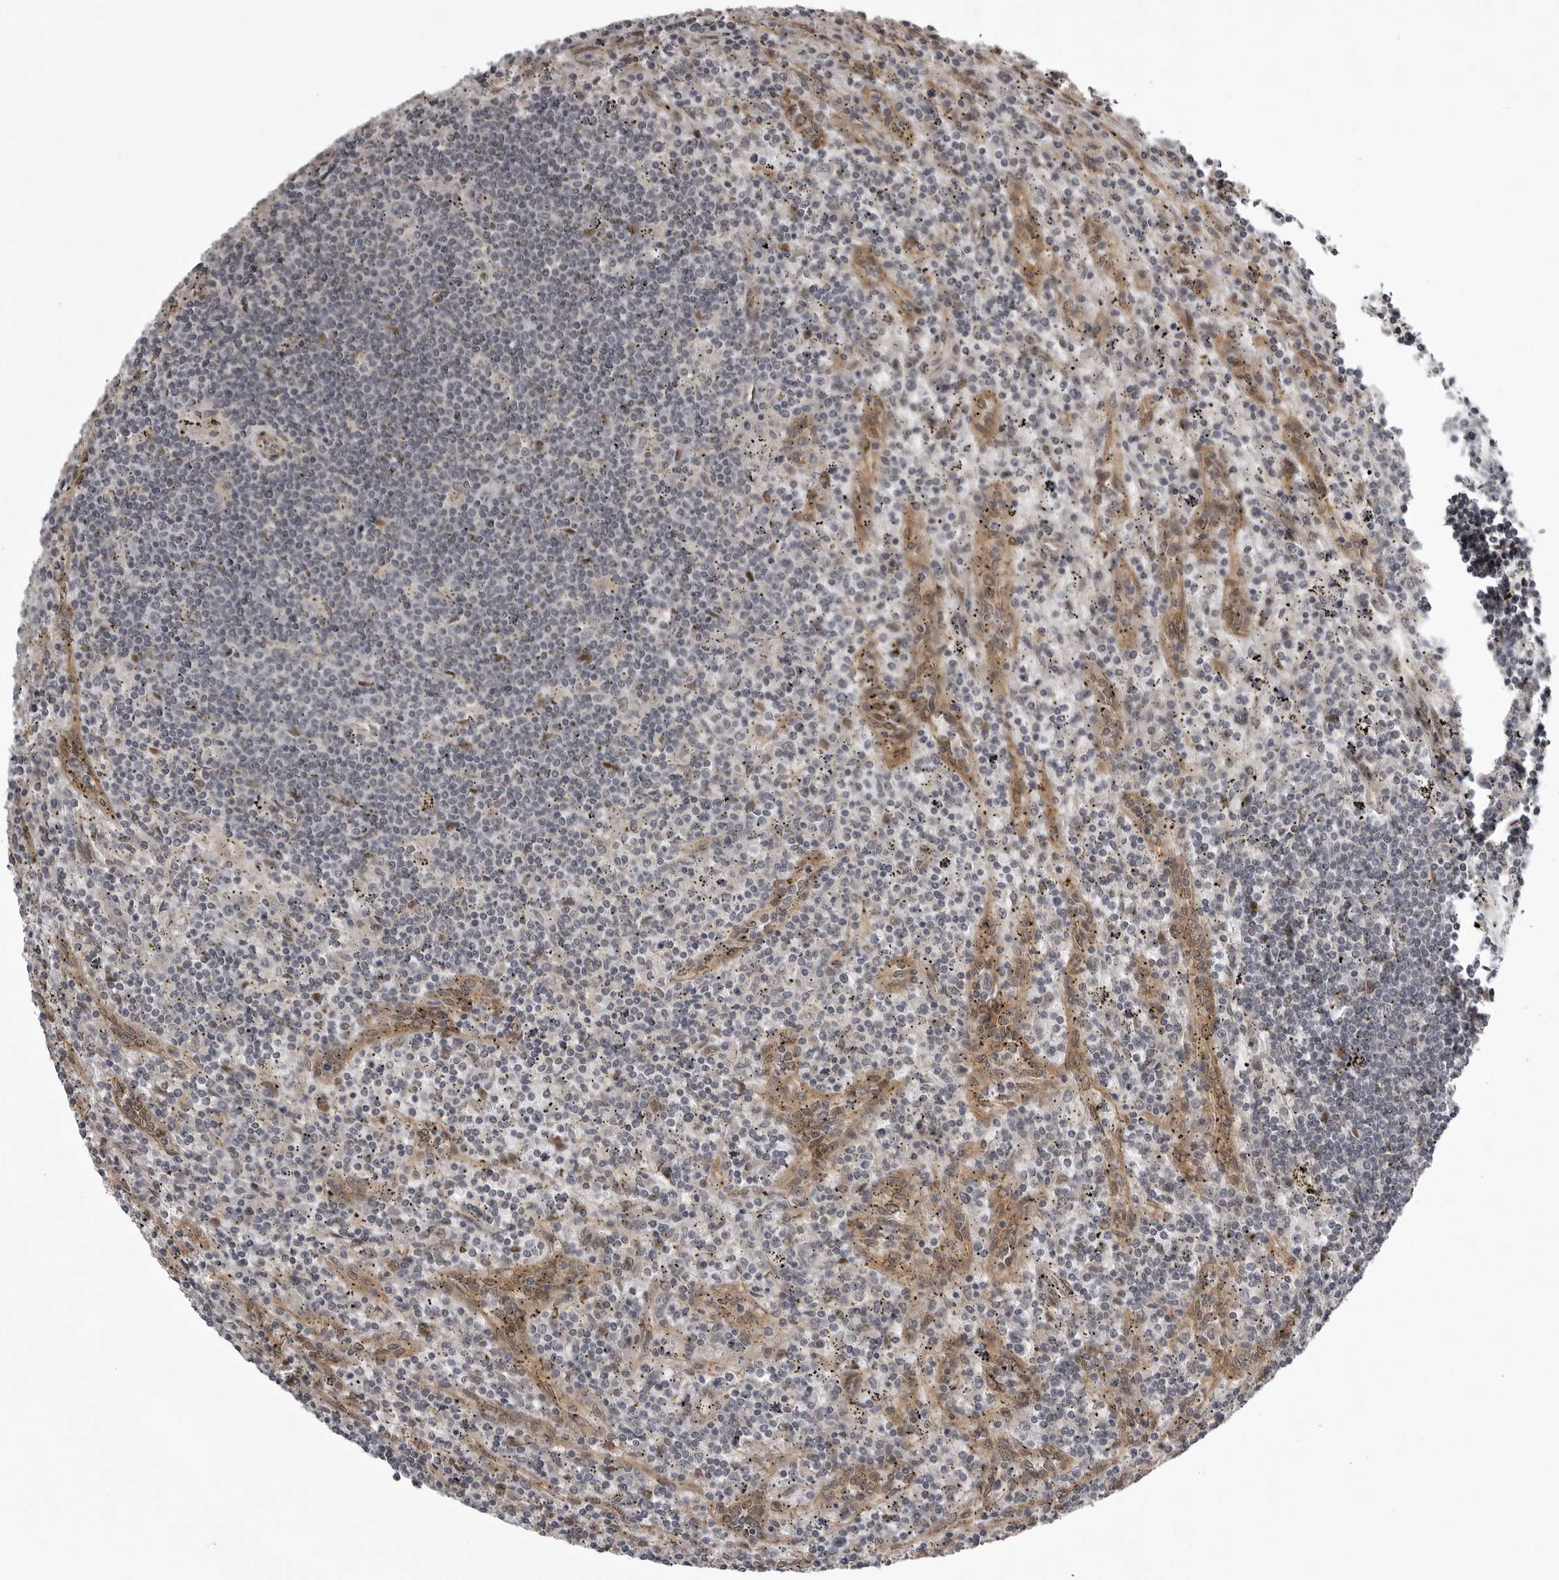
{"staining": {"intensity": "negative", "quantity": "none", "location": "none"}, "tissue": "lymphoma", "cell_type": "Tumor cells", "image_type": "cancer", "snomed": [{"axis": "morphology", "description": "Malignant lymphoma, non-Hodgkin's type, Low grade"}, {"axis": "topography", "description": "Spleen"}], "caption": "IHC of human malignant lymphoma, non-Hodgkin's type (low-grade) displays no positivity in tumor cells.", "gene": "SNX16", "patient": {"sex": "male", "age": 76}}